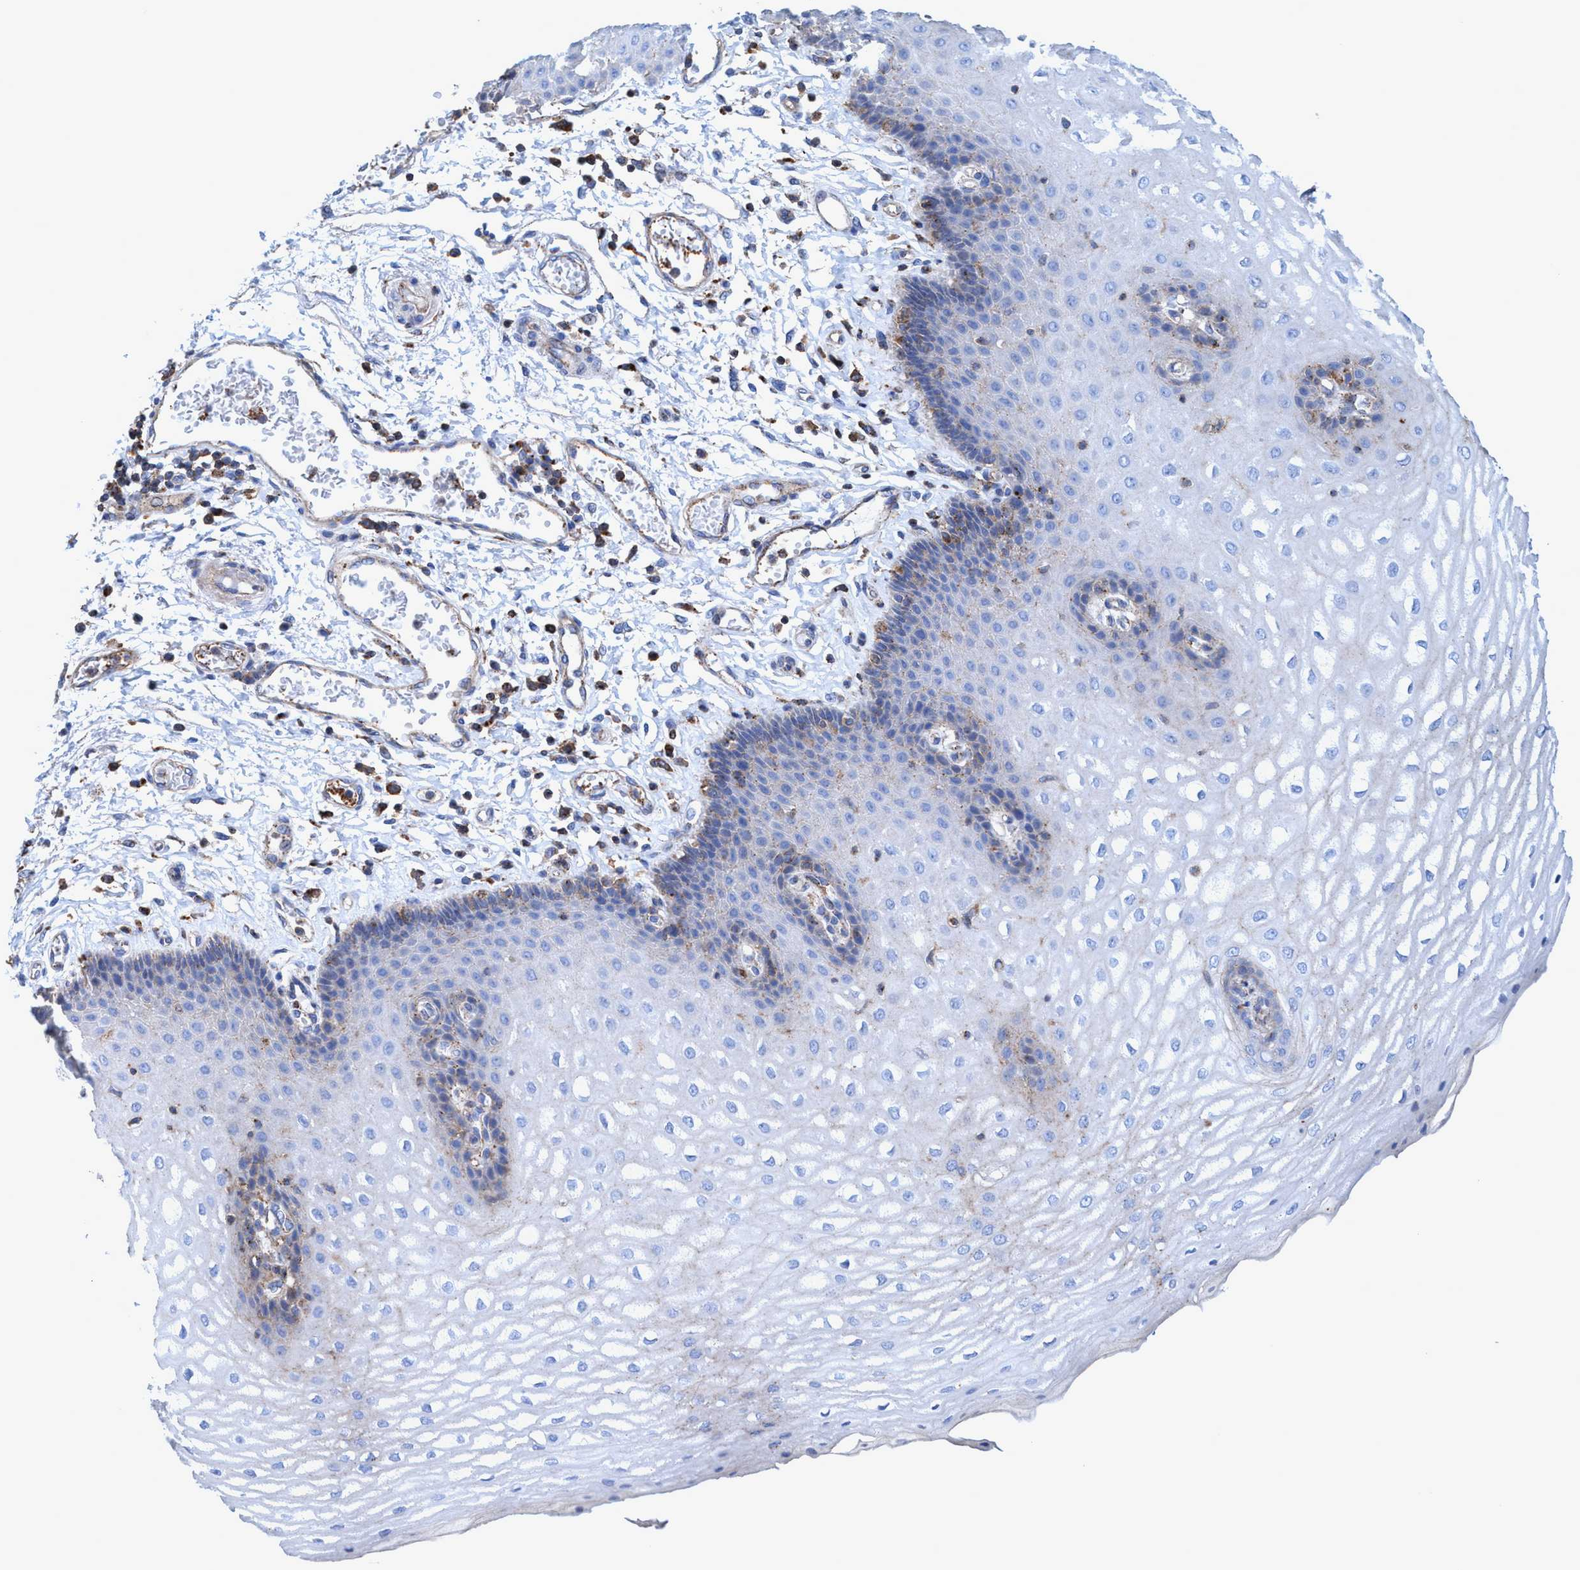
{"staining": {"intensity": "weak", "quantity": "<25%", "location": "cytoplasmic/membranous"}, "tissue": "esophagus", "cell_type": "Squamous epithelial cells", "image_type": "normal", "snomed": [{"axis": "morphology", "description": "Normal tissue, NOS"}, {"axis": "topography", "description": "Esophagus"}], "caption": "IHC of unremarkable esophagus displays no positivity in squamous epithelial cells. (DAB (3,3'-diaminobenzidine) immunohistochemistry, high magnification).", "gene": "TRIM65", "patient": {"sex": "male", "age": 54}}